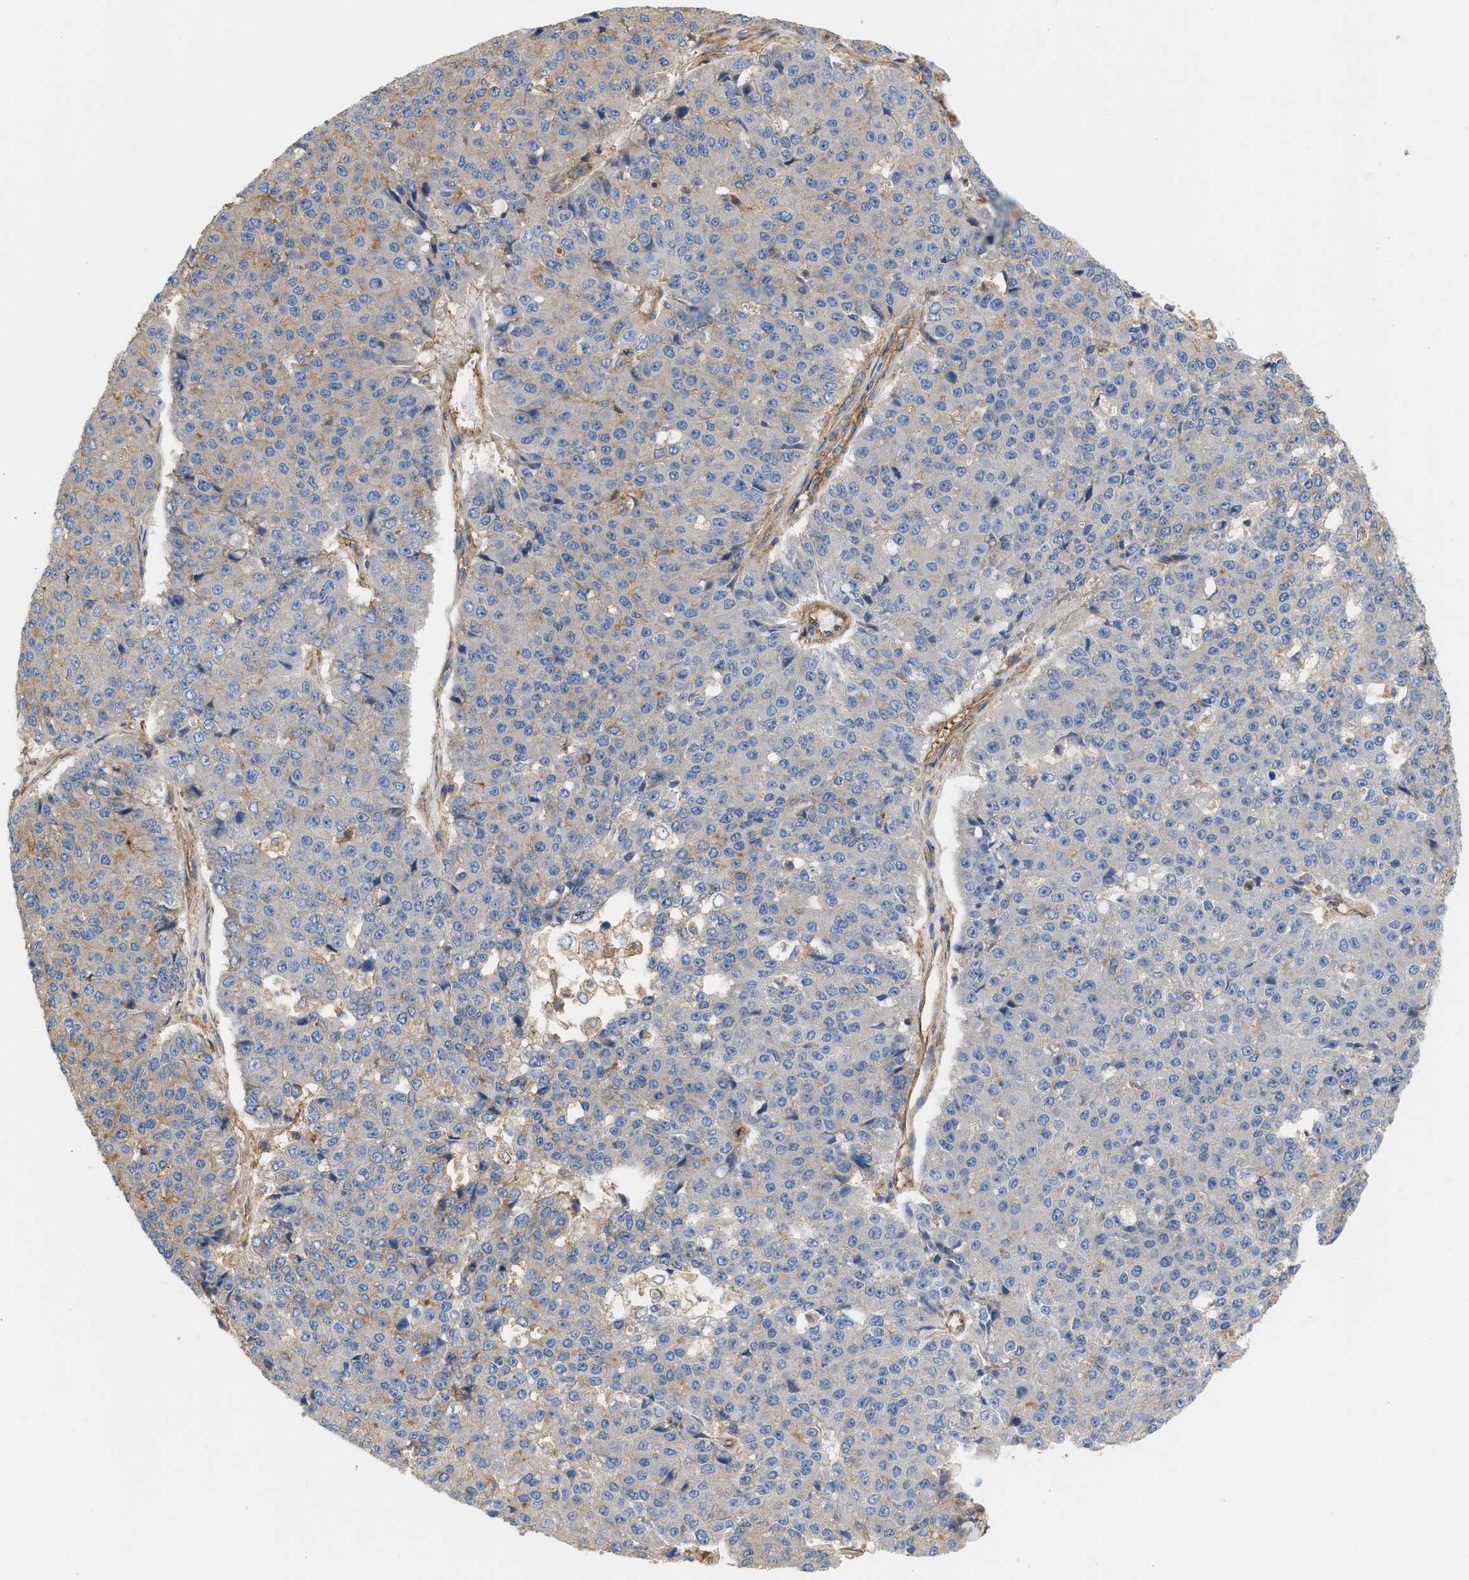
{"staining": {"intensity": "negative", "quantity": "none", "location": "none"}, "tissue": "pancreatic cancer", "cell_type": "Tumor cells", "image_type": "cancer", "snomed": [{"axis": "morphology", "description": "Adenocarcinoma, NOS"}, {"axis": "topography", "description": "Pancreas"}], "caption": "High power microscopy photomicrograph of an immunohistochemistry histopathology image of pancreatic cancer, revealing no significant expression in tumor cells.", "gene": "GNB4", "patient": {"sex": "male", "age": 50}}